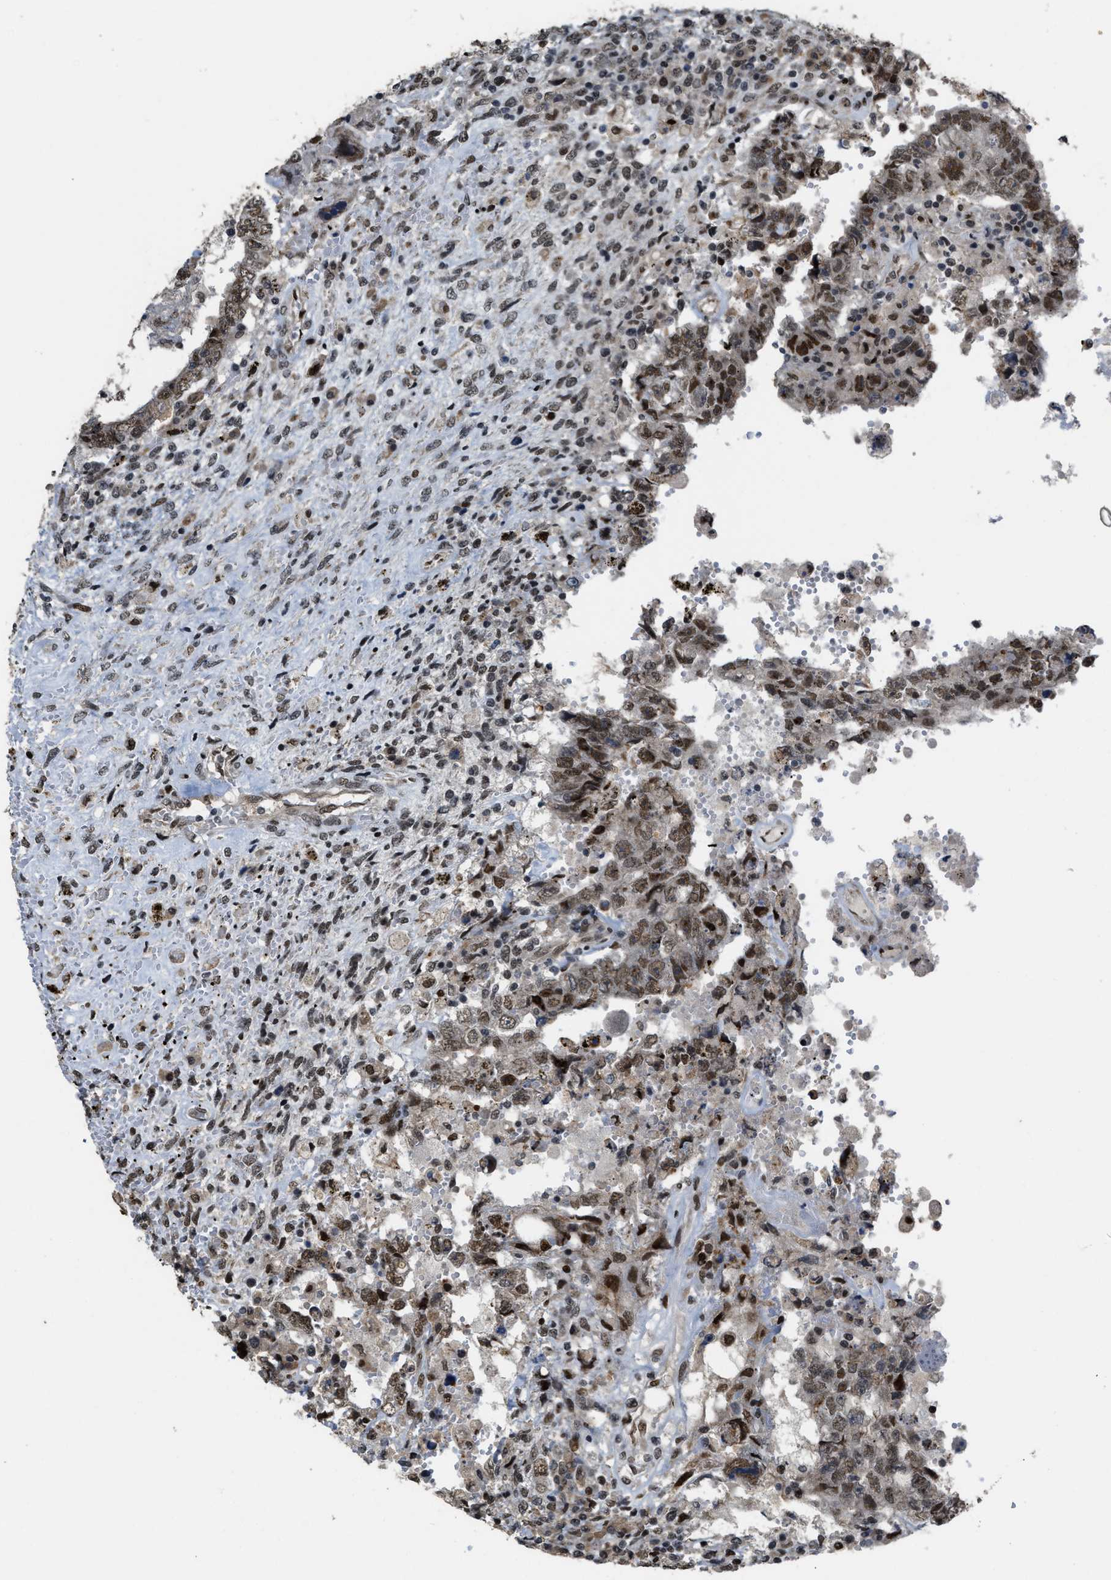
{"staining": {"intensity": "moderate", "quantity": ">75%", "location": "nuclear"}, "tissue": "testis cancer", "cell_type": "Tumor cells", "image_type": "cancer", "snomed": [{"axis": "morphology", "description": "Carcinoma, Embryonal, NOS"}, {"axis": "topography", "description": "Testis"}], "caption": "A histopathology image of human embryonal carcinoma (testis) stained for a protein shows moderate nuclear brown staining in tumor cells. (IHC, brightfield microscopy, high magnification).", "gene": "SERTAD2", "patient": {"sex": "male", "age": 26}}